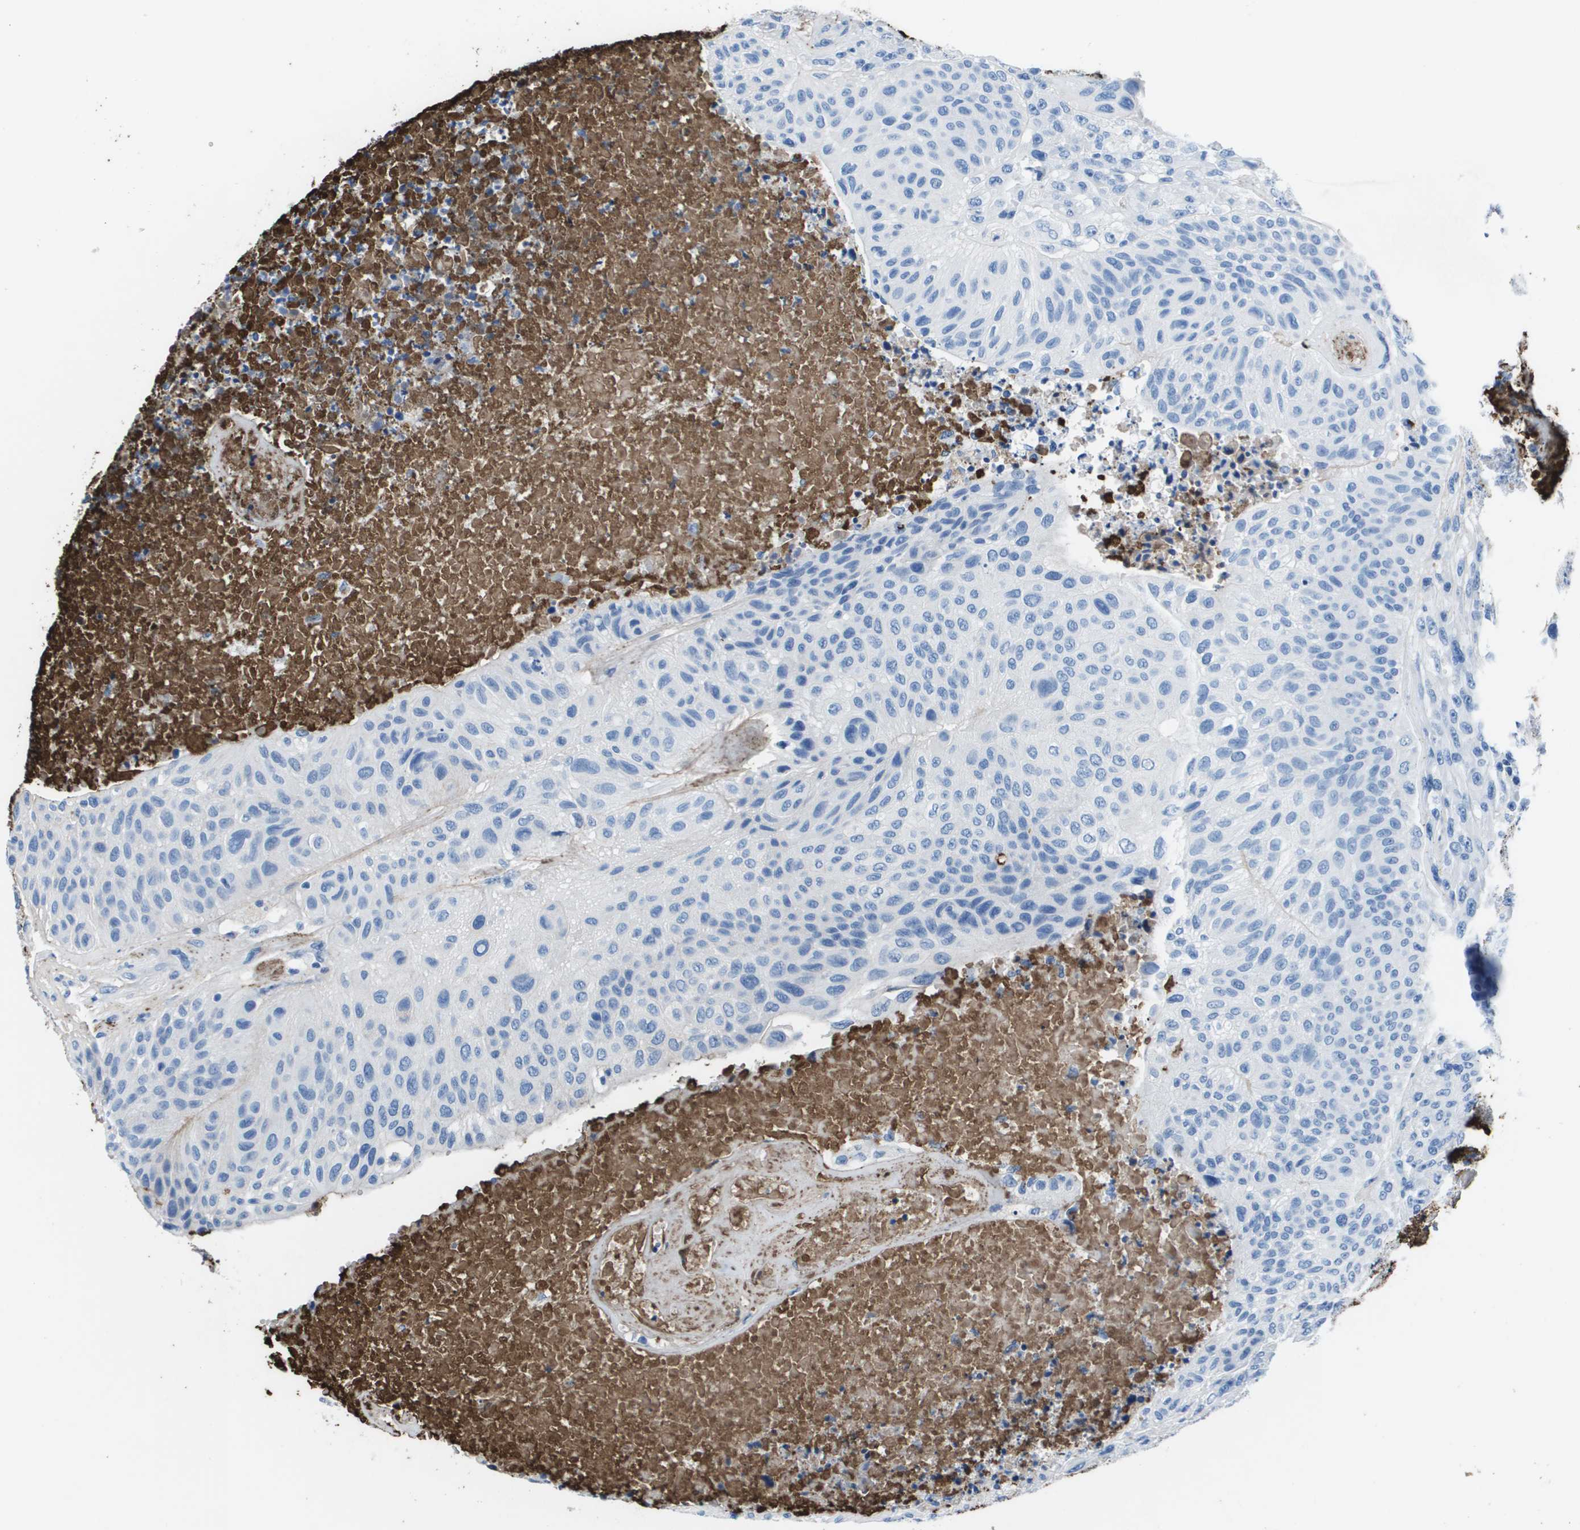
{"staining": {"intensity": "negative", "quantity": "none", "location": "none"}, "tissue": "urothelial cancer", "cell_type": "Tumor cells", "image_type": "cancer", "snomed": [{"axis": "morphology", "description": "Urothelial carcinoma, High grade"}, {"axis": "topography", "description": "Urinary bladder"}], "caption": "Immunohistochemistry photomicrograph of high-grade urothelial carcinoma stained for a protein (brown), which reveals no positivity in tumor cells.", "gene": "VTN", "patient": {"sex": "male", "age": 66}}